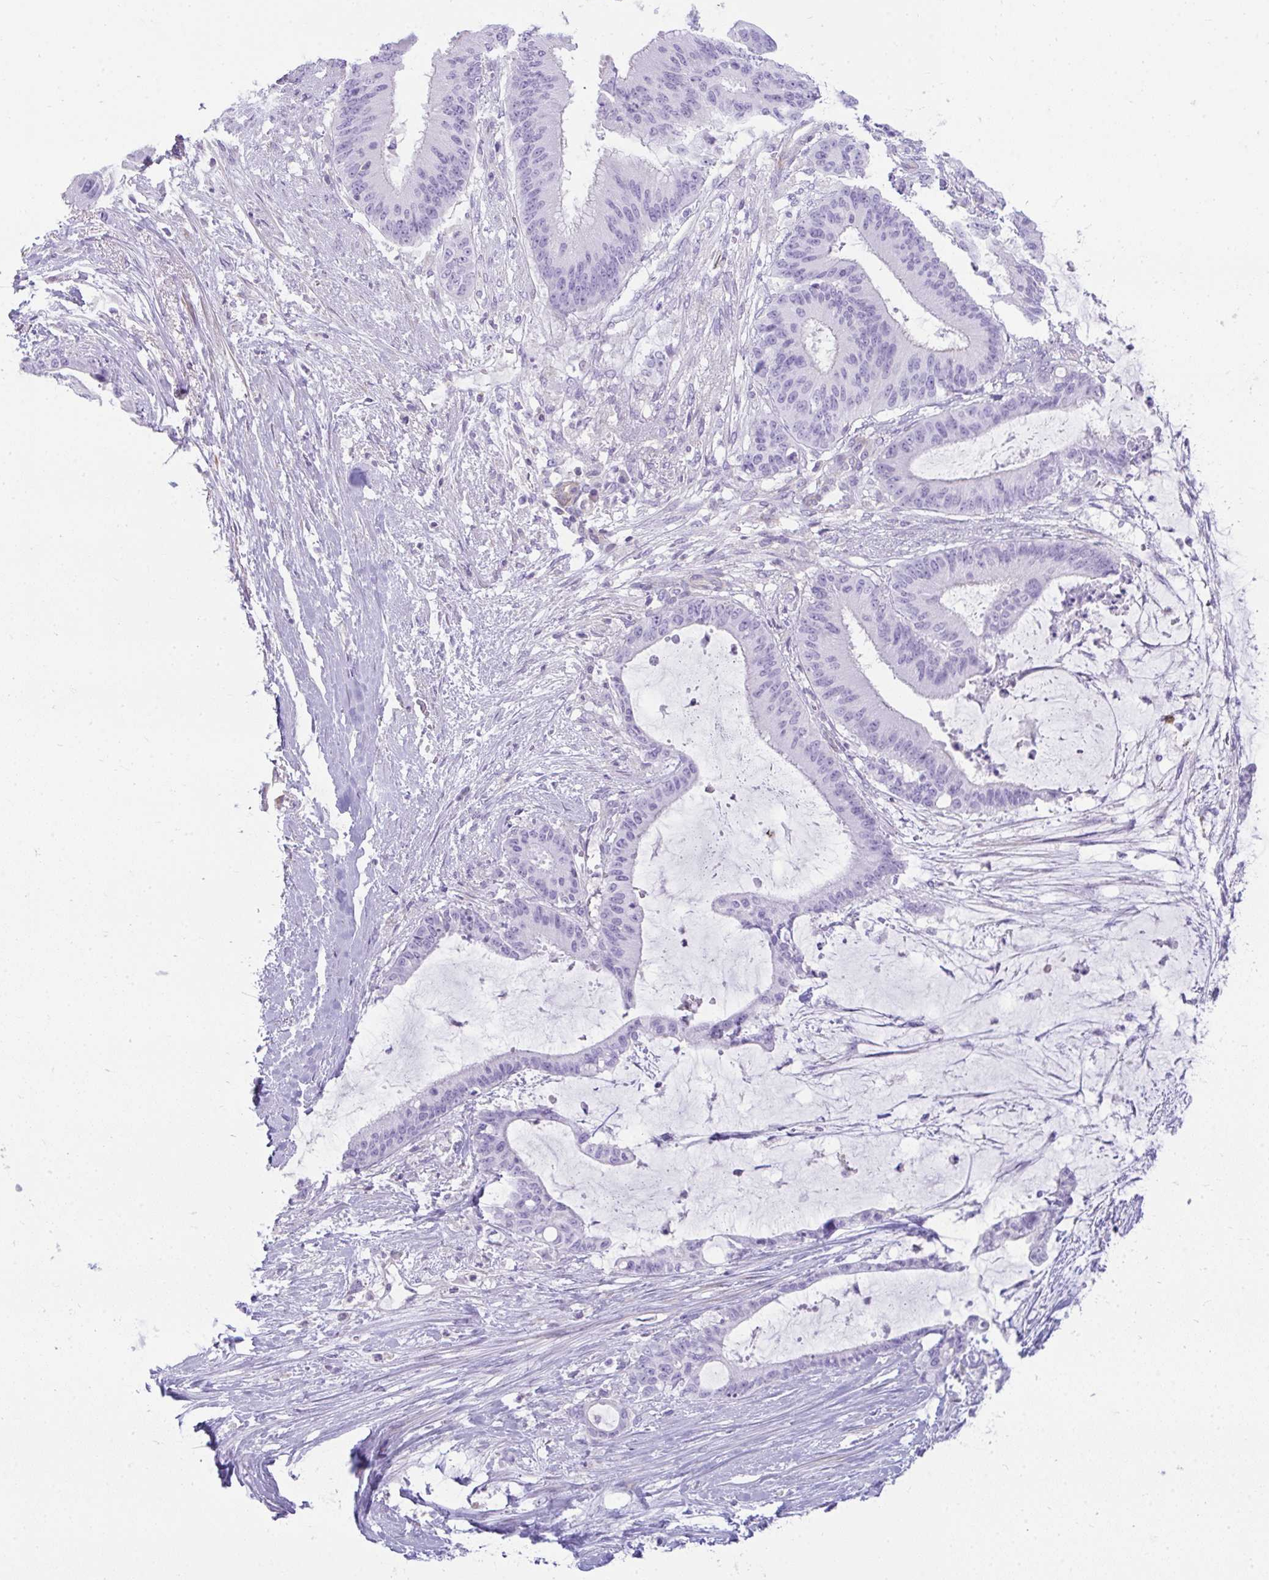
{"staining": {"intensity": "negative", "quantity": "none", "location": "none"}, "tissue": "liver cancer", "cell_type": "Tumor cells", "image_type": "cancer", "snomed": [{"axis": "morphology", "description": "Normal tissue, NOS"}, {"axis": "morphology", "description": "Cholangiocarcinoma"}, {"axis": "topography", "description": "Liver"}, {"axis": "topography", "description": "Peripheral nerve tissue"}], "caption": "Tumor cells show no significant expression in liver cancer (cholangiocarcinoma).", "gene": "CDRT15", "patient": {"sex": "female", "age": 73}}